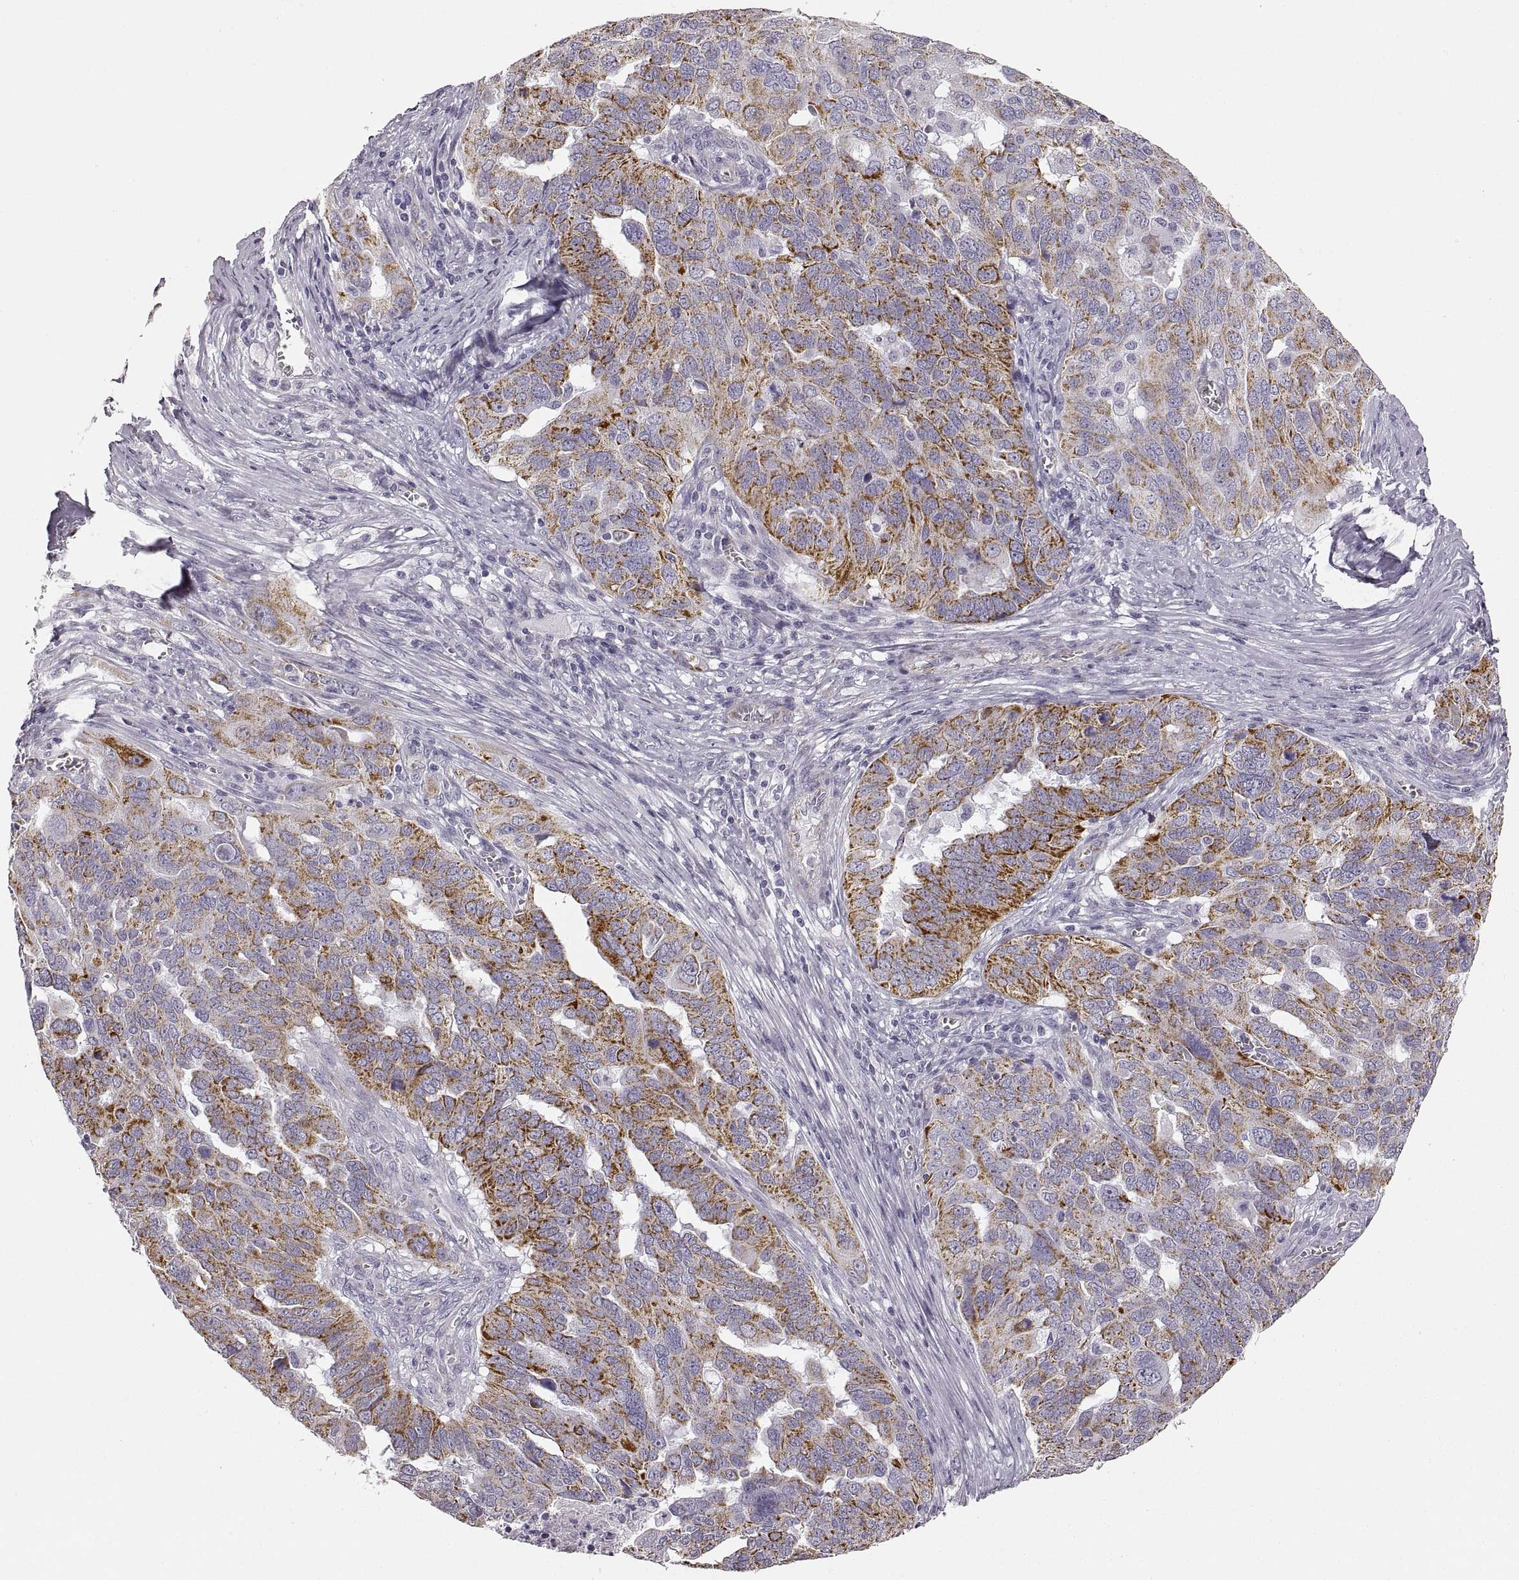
{"staining": {"intensity": "moderate", "quantity": ">75%", "location": "cytoplasmic/membranous"}, "tissue": "ovarian cancer", "cell_type": "Tumor cells", "image_type": "cancer", "snomed": [{"axis": "morphology", "description": "Carcinoma, endometroid"}, {"axis": "topography", "description": "Soft tissue"}, {"axis": "topography", "description": "Ovary"}], "caption": "The immunohistochemical stain labels moderate cytoplasmic/membranous expression in tumor cells of ovarian cancer tissue. (DAB IHC, brown staining for protein, blue staining for nuclei).", "gene": "RDH13", "patient": {"sex": "female", "age": 52}}